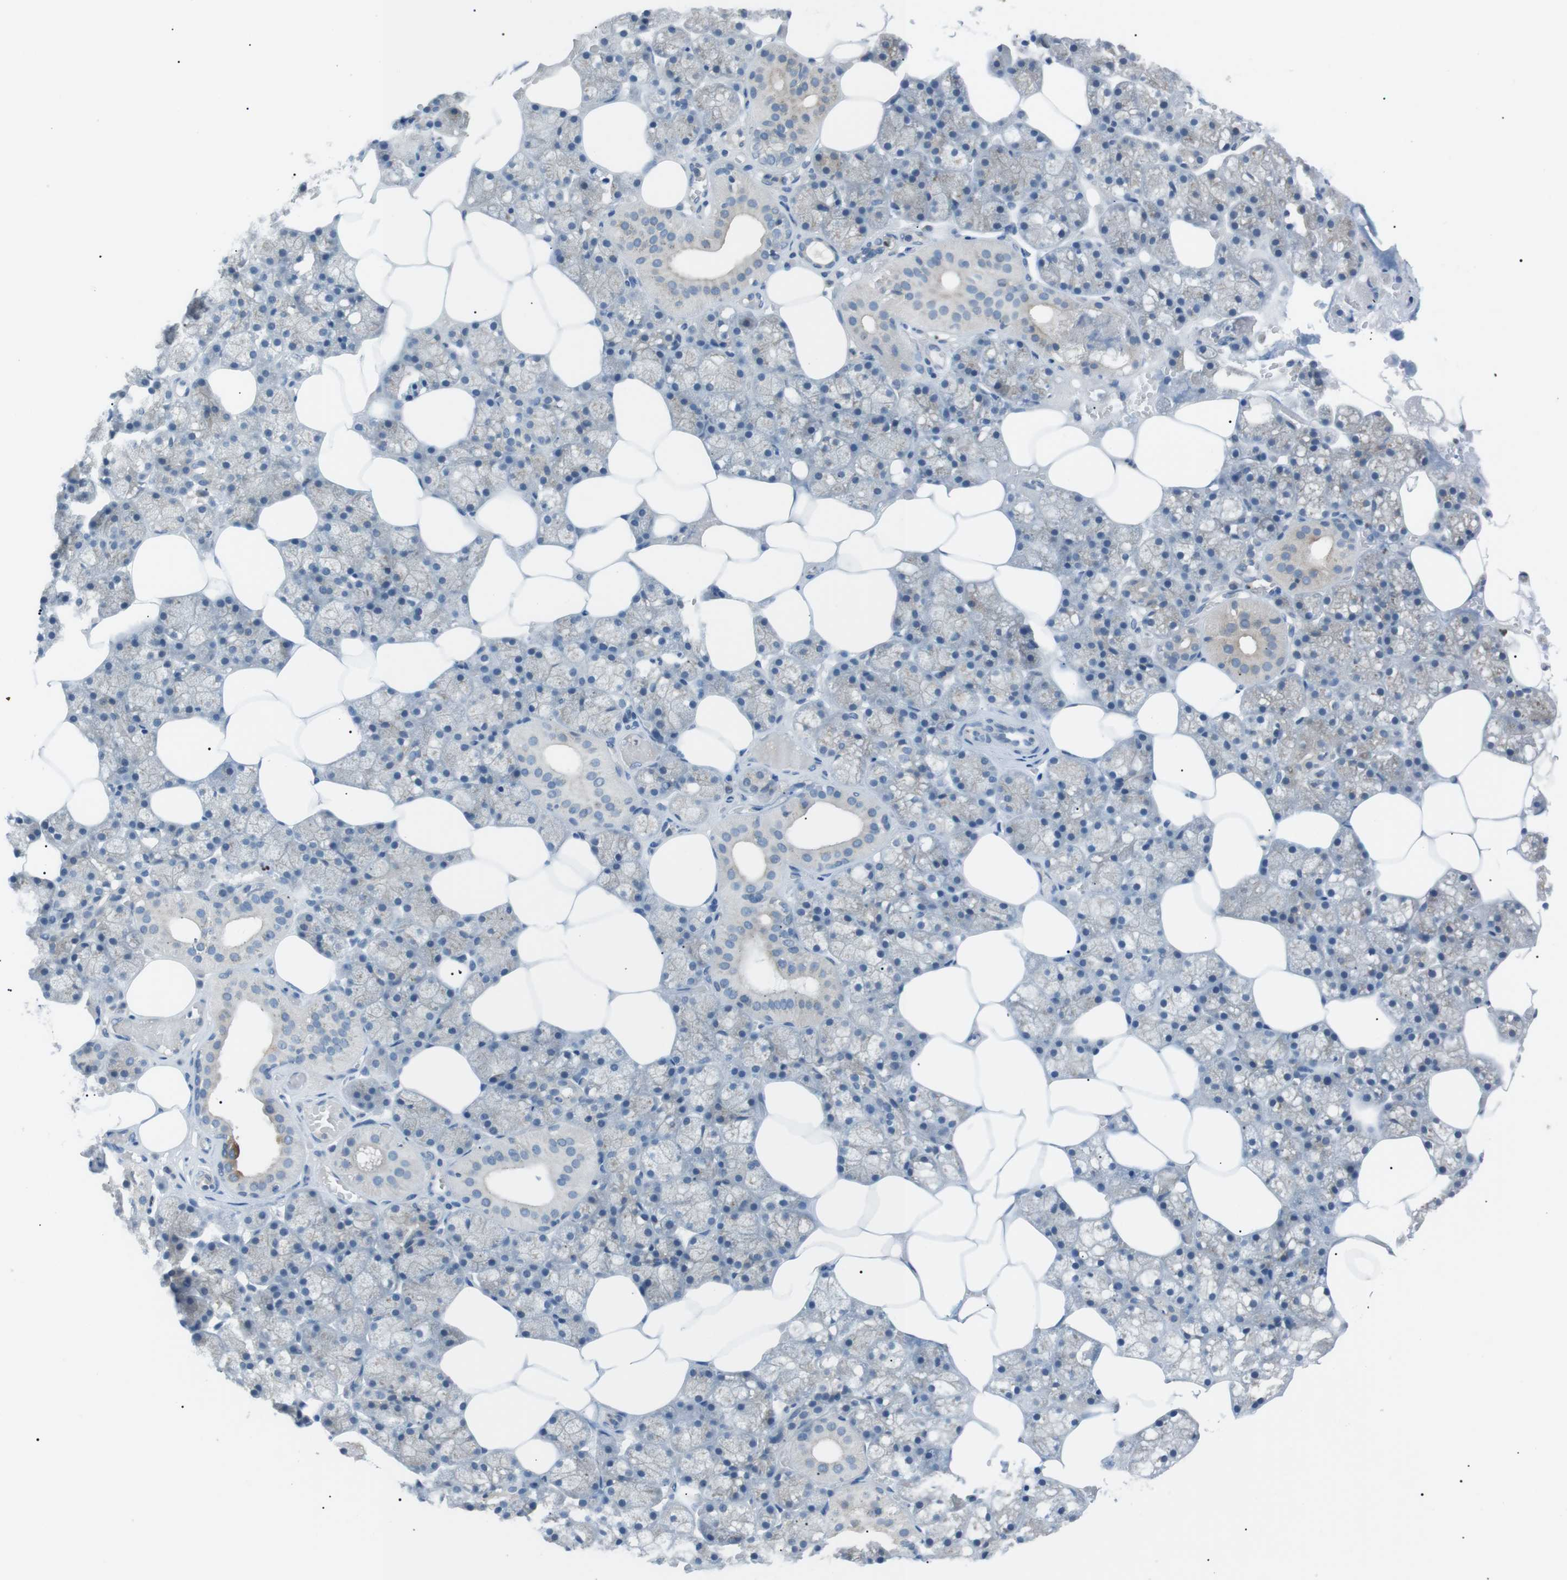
{"staining": {"intensity": "negative", "quantity": "none", "location": "none"}, "tissue": "salivary gland", "cell_type": "Glandular cells", "image_type": "normal", "snomed": [{"axis": "morphology", "description": "Normal tissue, NOS"}, {"axis": "topography", "description": "Salivary gland"}], "caption": "Immunohistochemistry (IHC) photomicrograph of normal salivary gland stained for a protein (brown), which shows no expression in glandular cells.", "gene": "CDH26", "patient": {"sex": "male", "age": 62}}